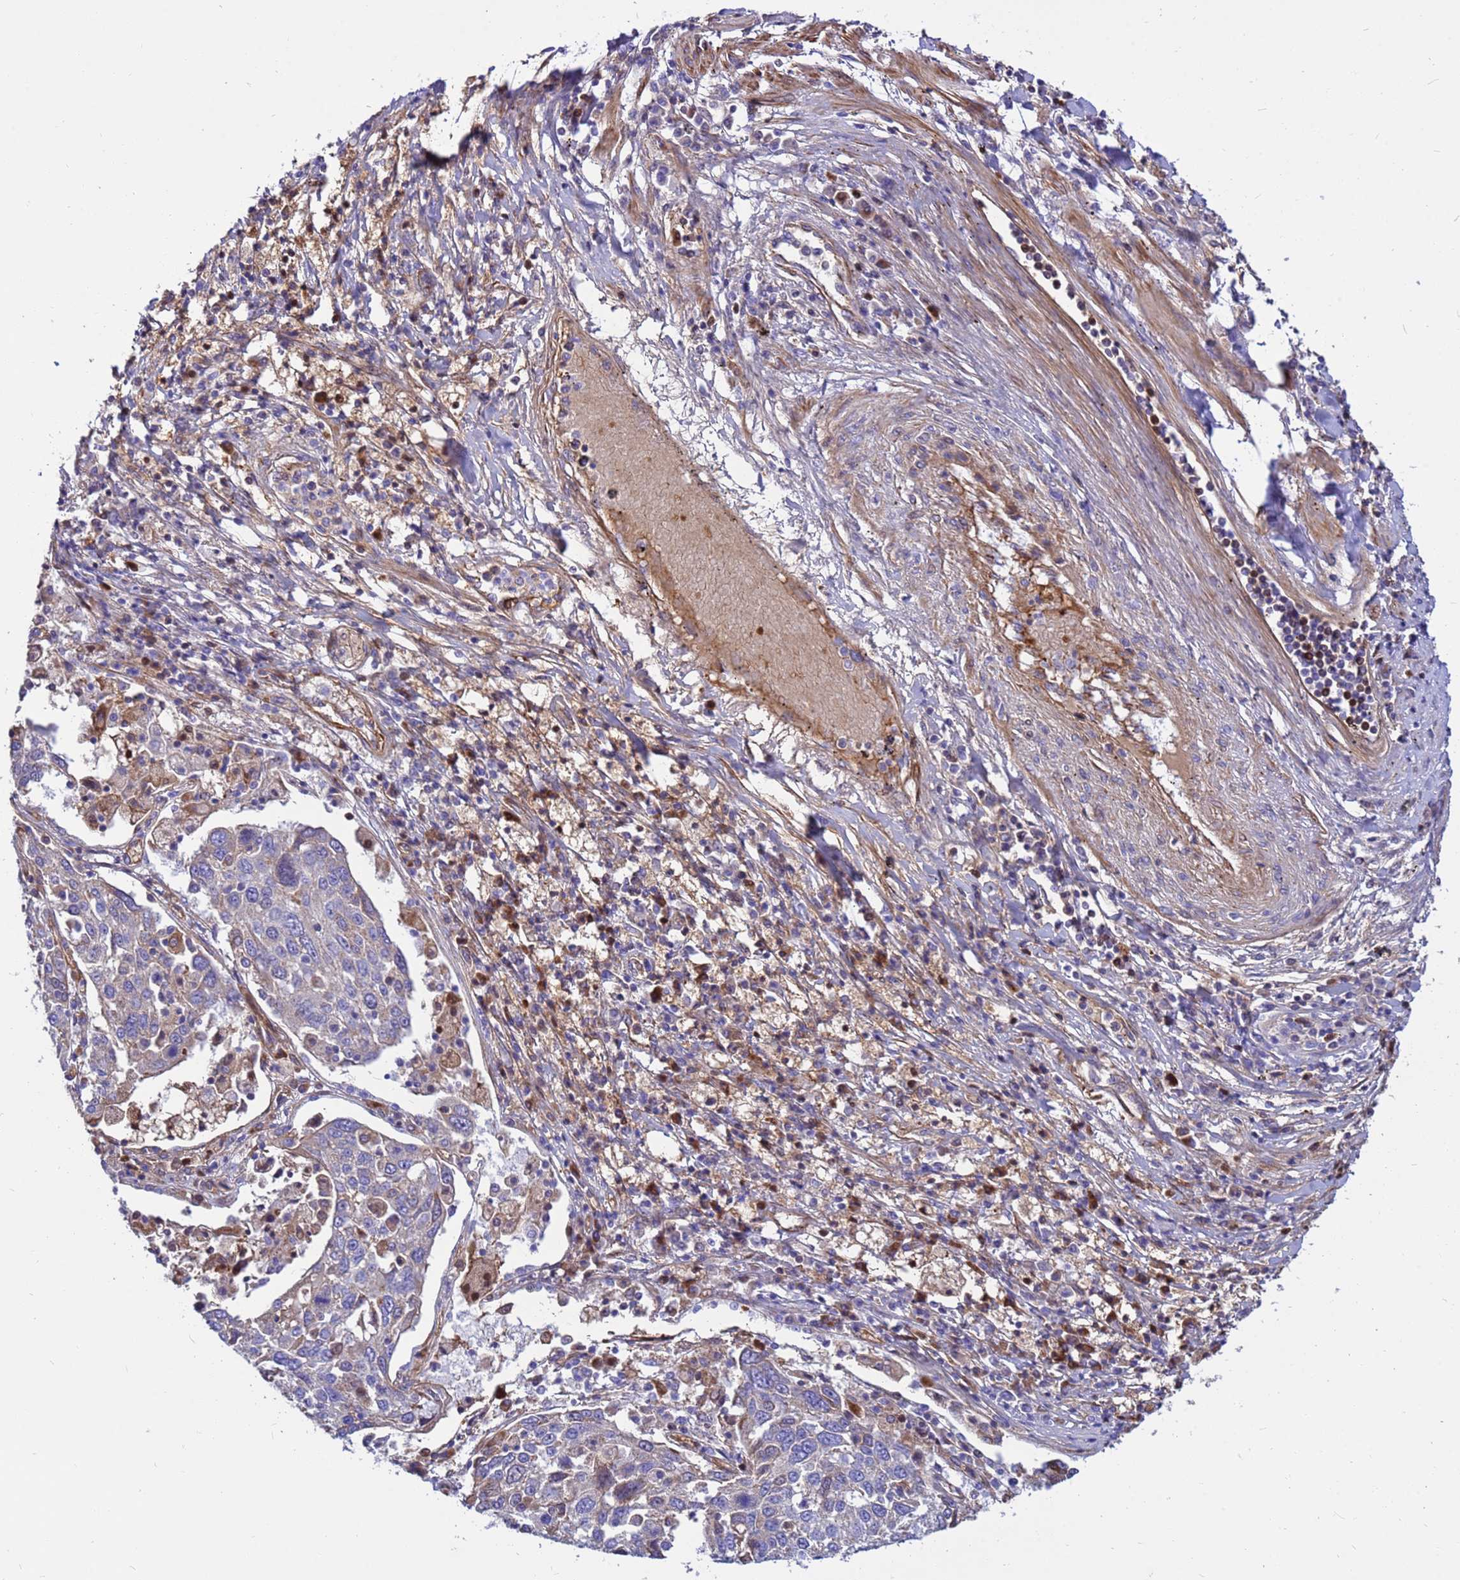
{"staining": {"intensity": "weak", "quantity": "<25%", "location": "cytoplasmic/membranous"}, "tissue": "lung cancer", "cell_type": "Tumor cells", "image_type": "cancer", "snomed": [{"axis": "morphology", "description": "Squamous cell carcinoma, NOS"}, {"axis": "topography", "description": "Lung"}], "caption": "Protein analysis of lung cancer (squamous cell carcinoma) demonstrates no significant expression in tumor cells. (Stains: DAB (3,3'-diaminobenzidine) IHC with hematoxylin counter stain, Microscopy: brightfield microscopy at high magnification).", "gene": "CRHBP", "patient": {"sex": "male", "age": 65}}